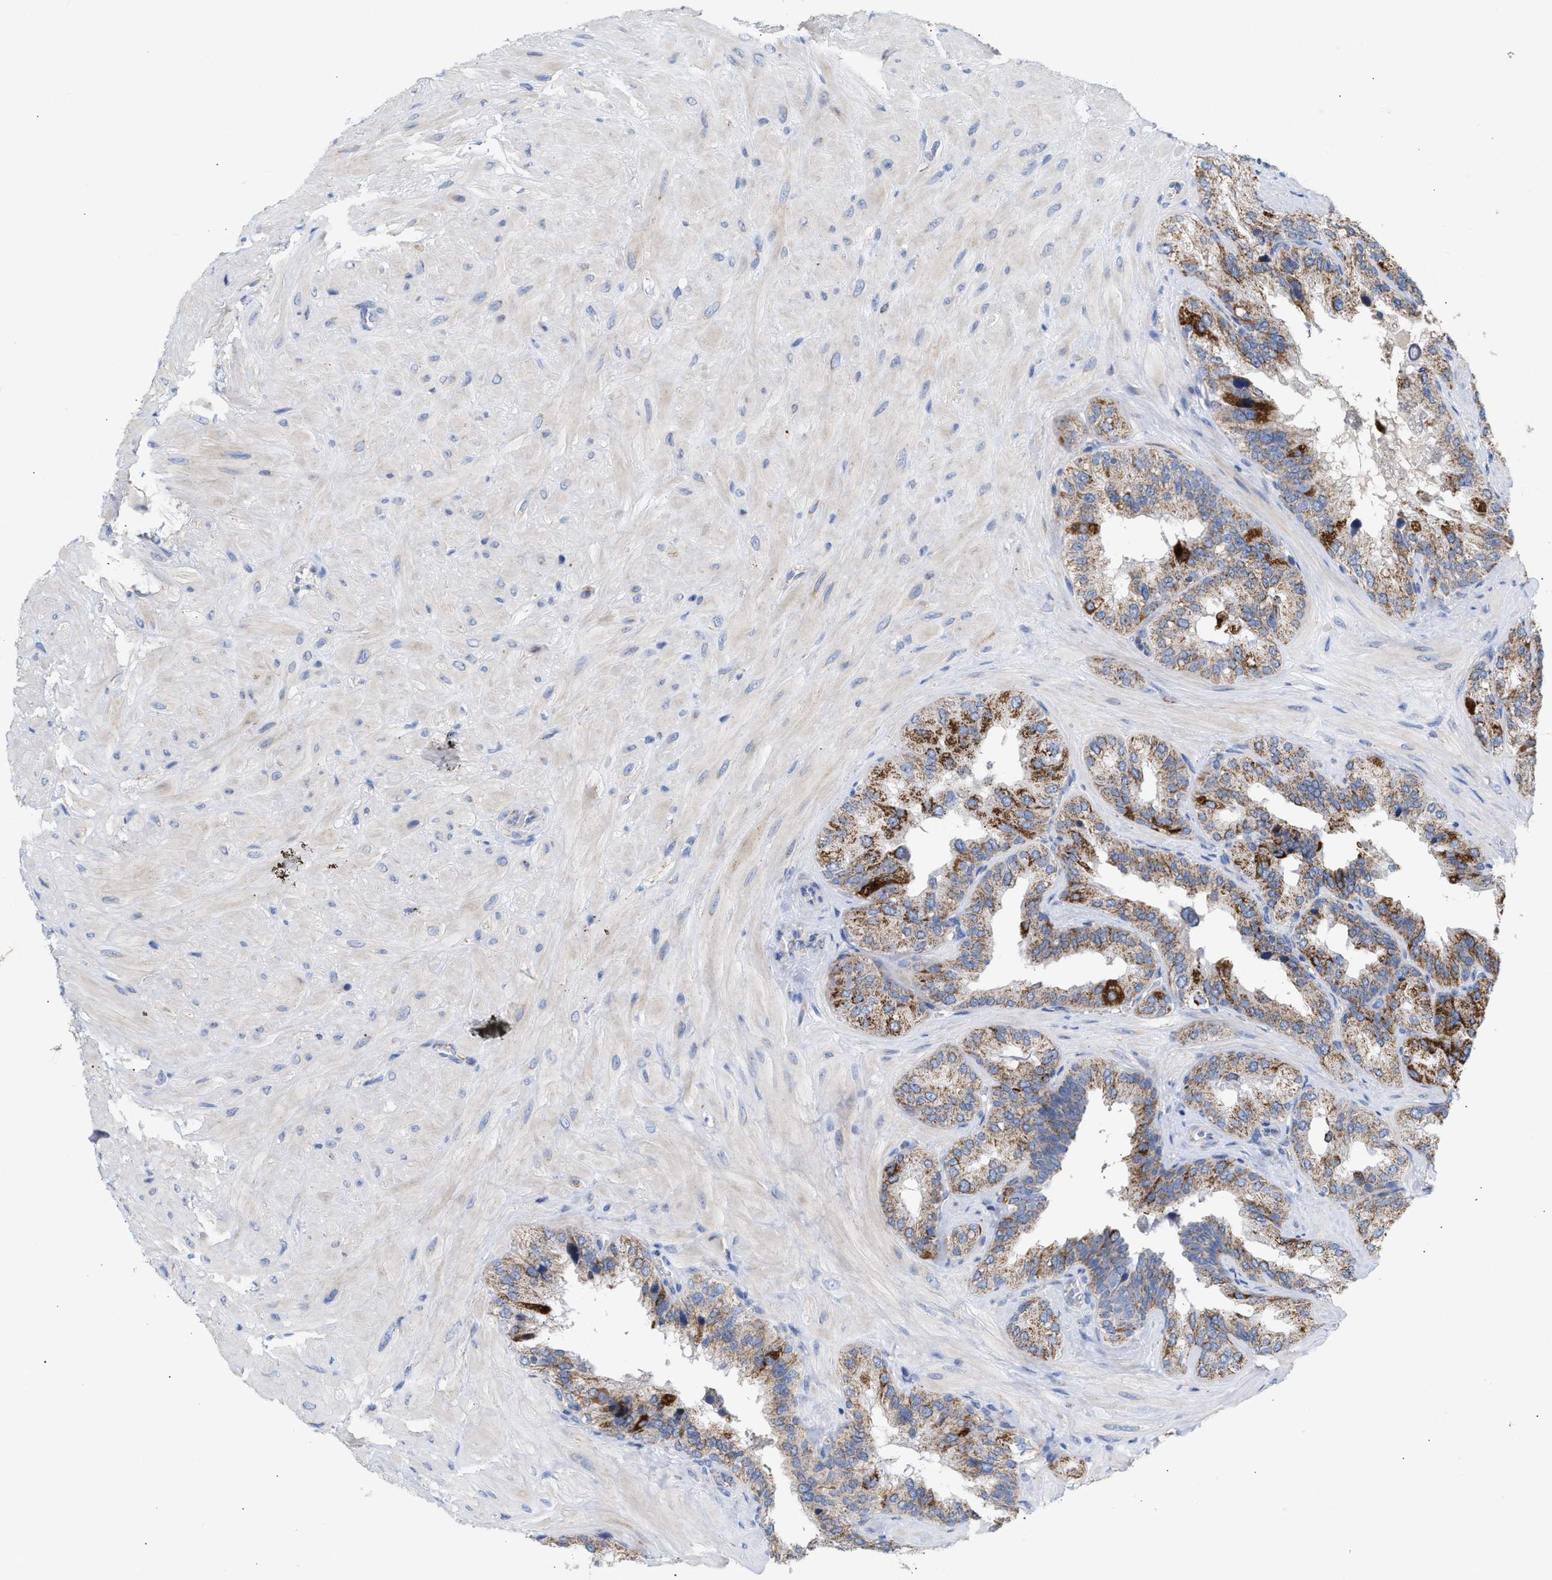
{"staining": {"intensity": "moderate", "quantity": ">75%", "location": "cytoplasmic/membranous"}, "tissue": "seminal vesicle", "cell_type": "Glandular cells", "image_type": "normal", "snomed": [{"axis": "morphology", "description": "Normal tissue, NOS"}, {"axis": "topography", "description": "Prostate"}, {"axis": "topography", "description": "Seminal veicle"}], "caption": "DAB immunohistochemical staining of normal seminal vesicle displays moderate cytoplasmic/membranous protein staining in about >75% of glandular cells. The protein is shown in brown color, while the nuclei are stained blue.", "gene": "ACOT13", "patient": {"sex": "male", "age": 51}}